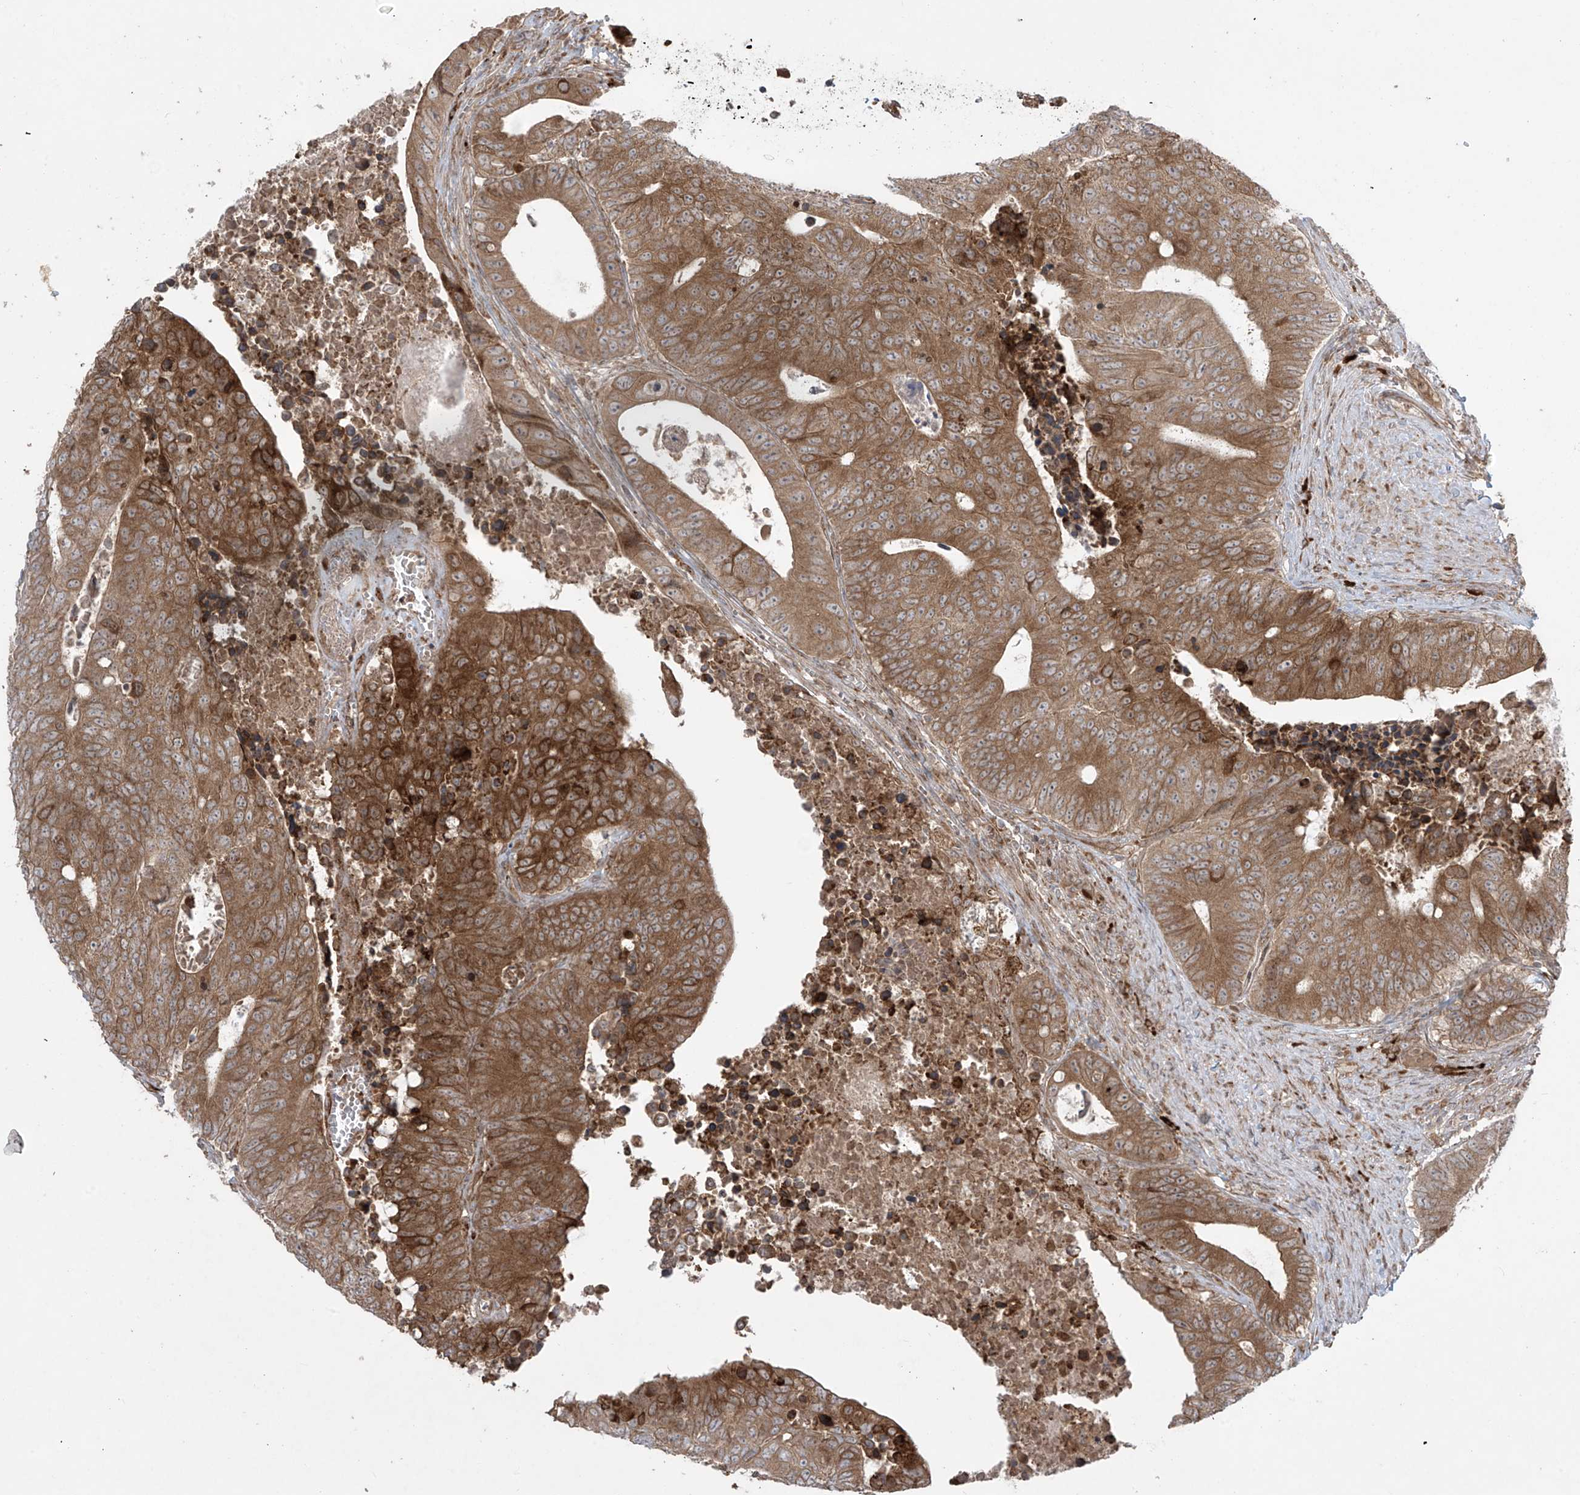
{"staining": {"intensity": "moderate", "quantity": ">75%", "location": "cytoplasmic/membranous"}, "tissue": "colorectal cancer", "cell_type": "Tumor cells", "image_type": "cancer", "snomed": [{"axis": "morphology", "description": "Adenocarcinoma, NOS"}, {"axis": "topography", "description": "Colon"}], "caption": "Moderate cytoplasmic/membranous positivity for a protein is present in about >75% of tumor cells of colorectal adenocarcinoma using immunohistochemistry.", "gene": "PPAT", "patient": {"sex": "male", "age": 87}}